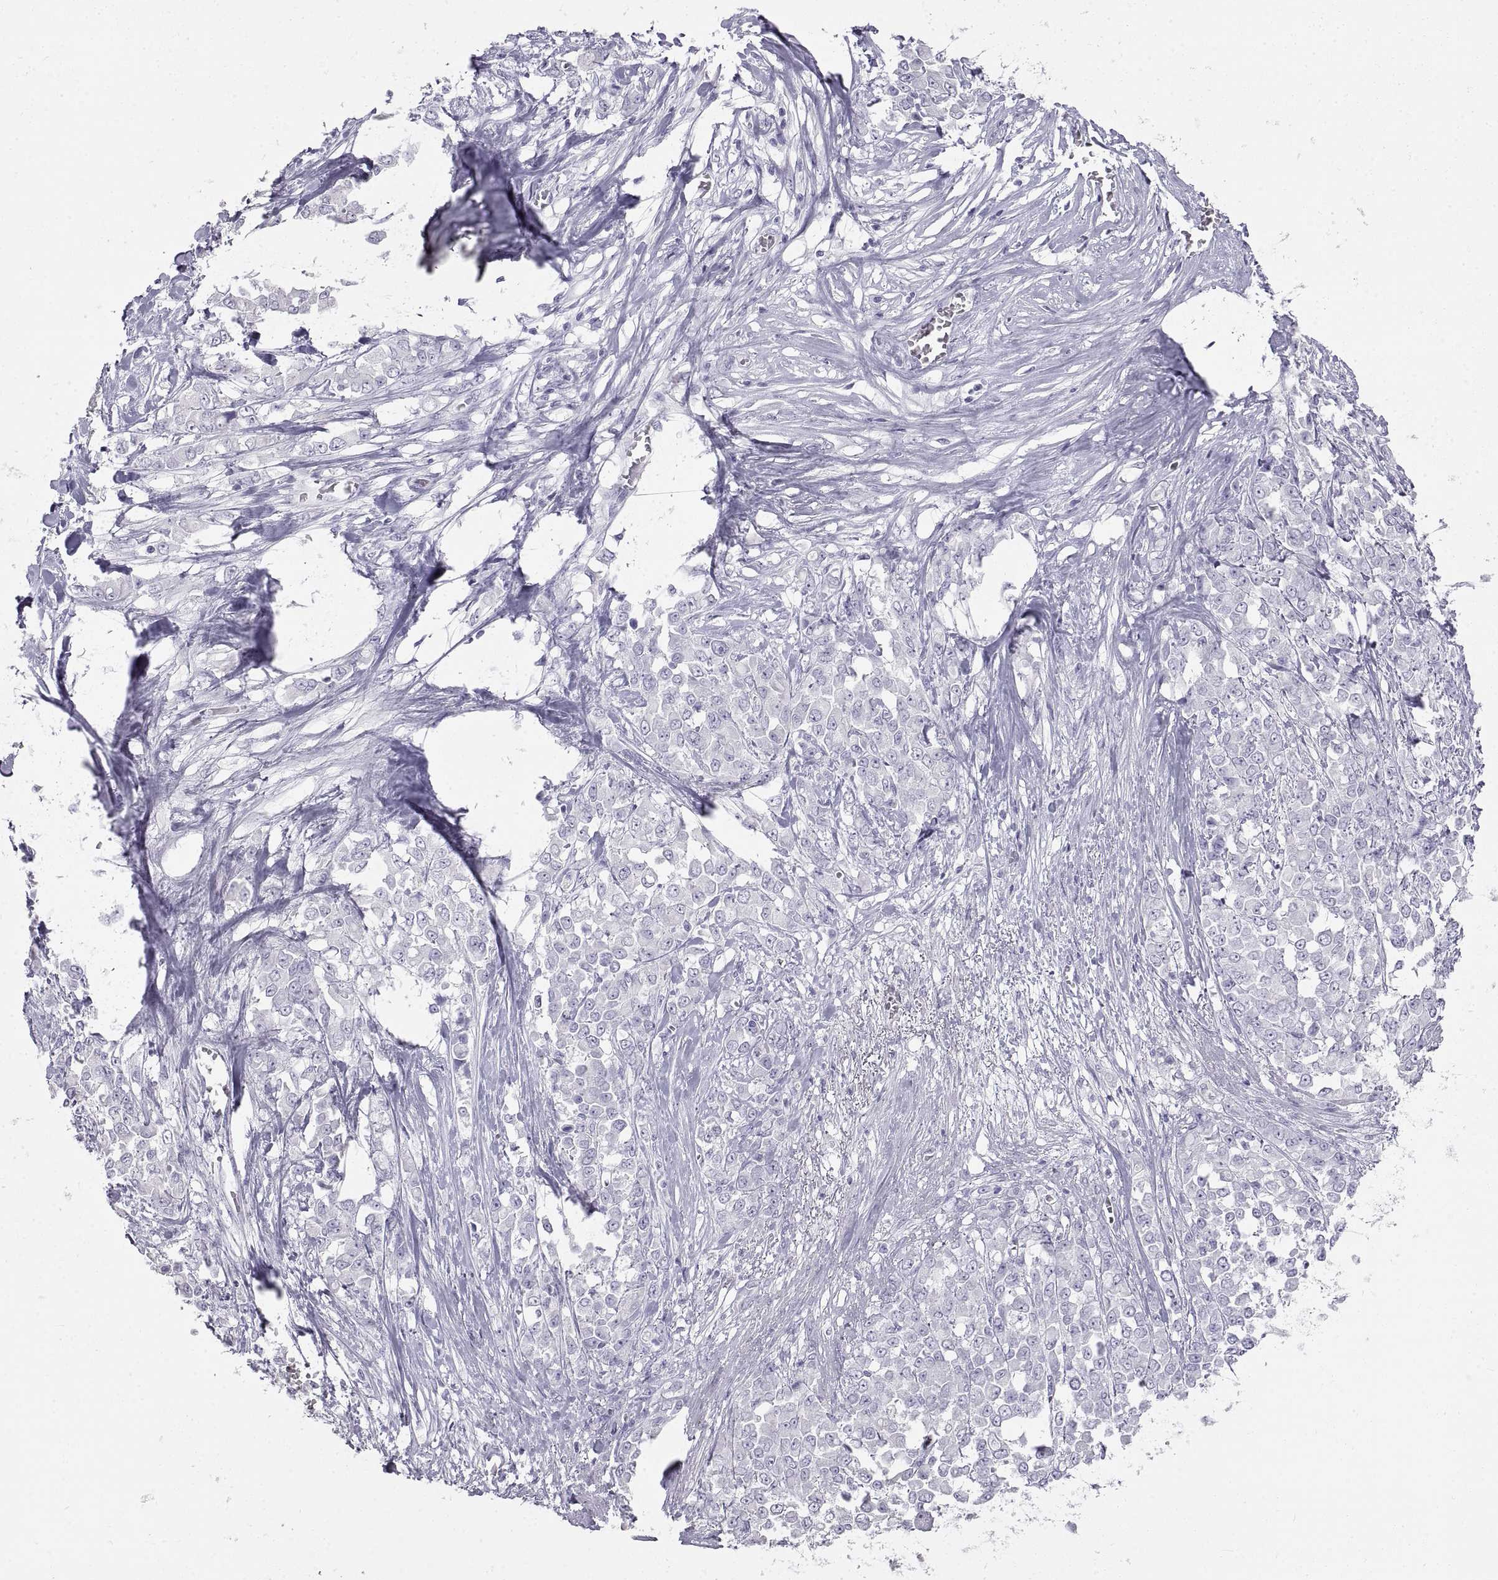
{"staining": {"intensity": "negative", "quantity": "none", "location": "none"}, "tissue": "stomach cancer", "cell_type": "Tumor cells", "image_type": "cancer", "snomed": [{"axis": "morphology", "description": "Adenocarcinoma, NOS"}, {"axis": "topography", "description": "Stomach"}], "caption": "There is no significant expression in tumor cells of stomach adenocarcinoma.", "gene": "RLBP1", "patient": {"sex": "female", "age": 76}}